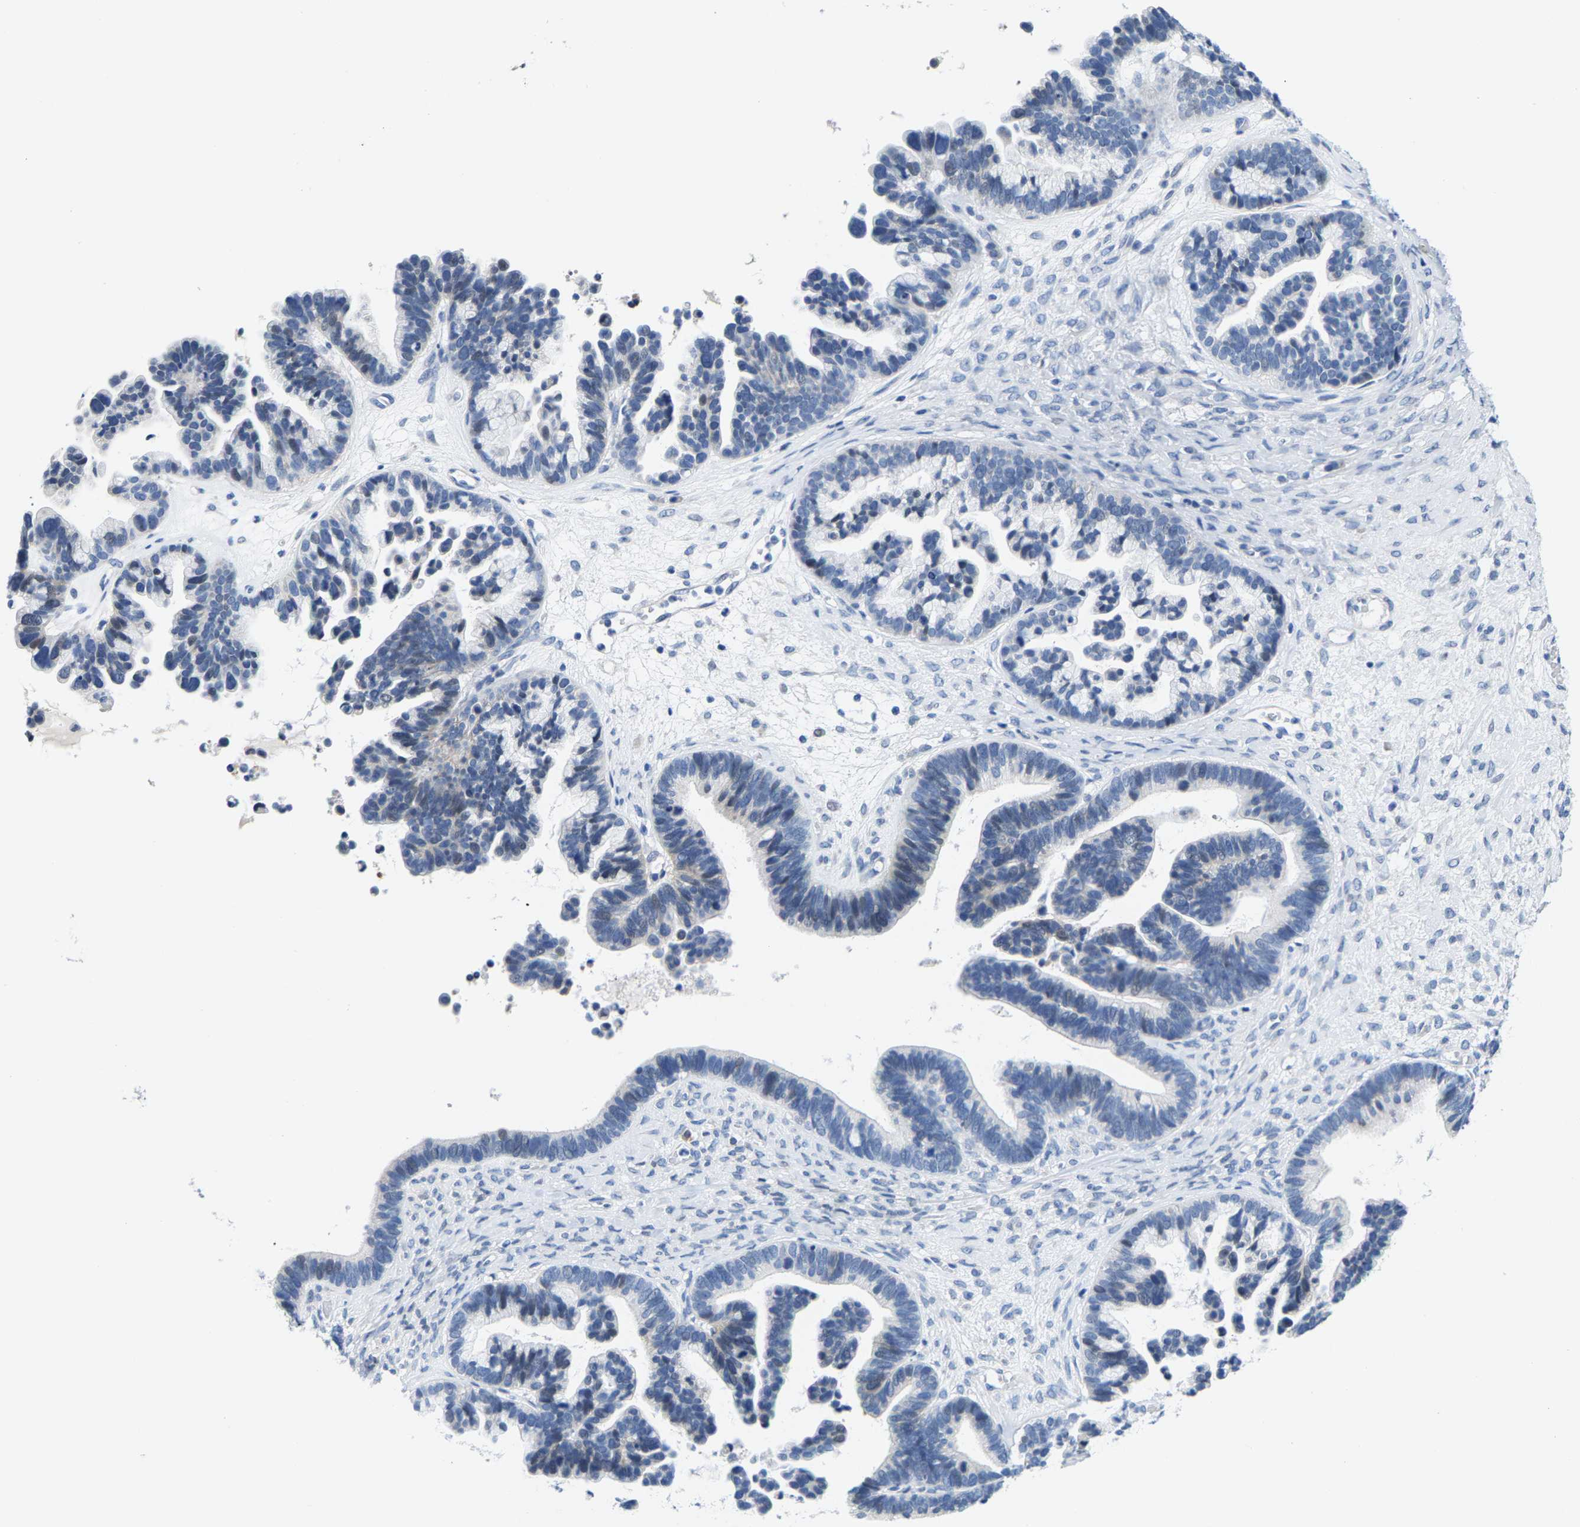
{"staining": {"intensity": "negative", "quantity": "none", "location": "none"}, "tissue": "ovarian cancer", "cell_type": "Tumor cells", "image_type": "cancer", "snomed": [{"axis": "morphology", "description": "Cystadenocarcinoma, serous, NOS"}, {"axis": "topography", "description": "Ovary"}], "caption": "This is an immunohistochemistry histopathology image of human ovarian cancer. There is no positivity in tumor cells.", "gene": "KLHL1", "patient": {"sex": "female", "age": 56}}